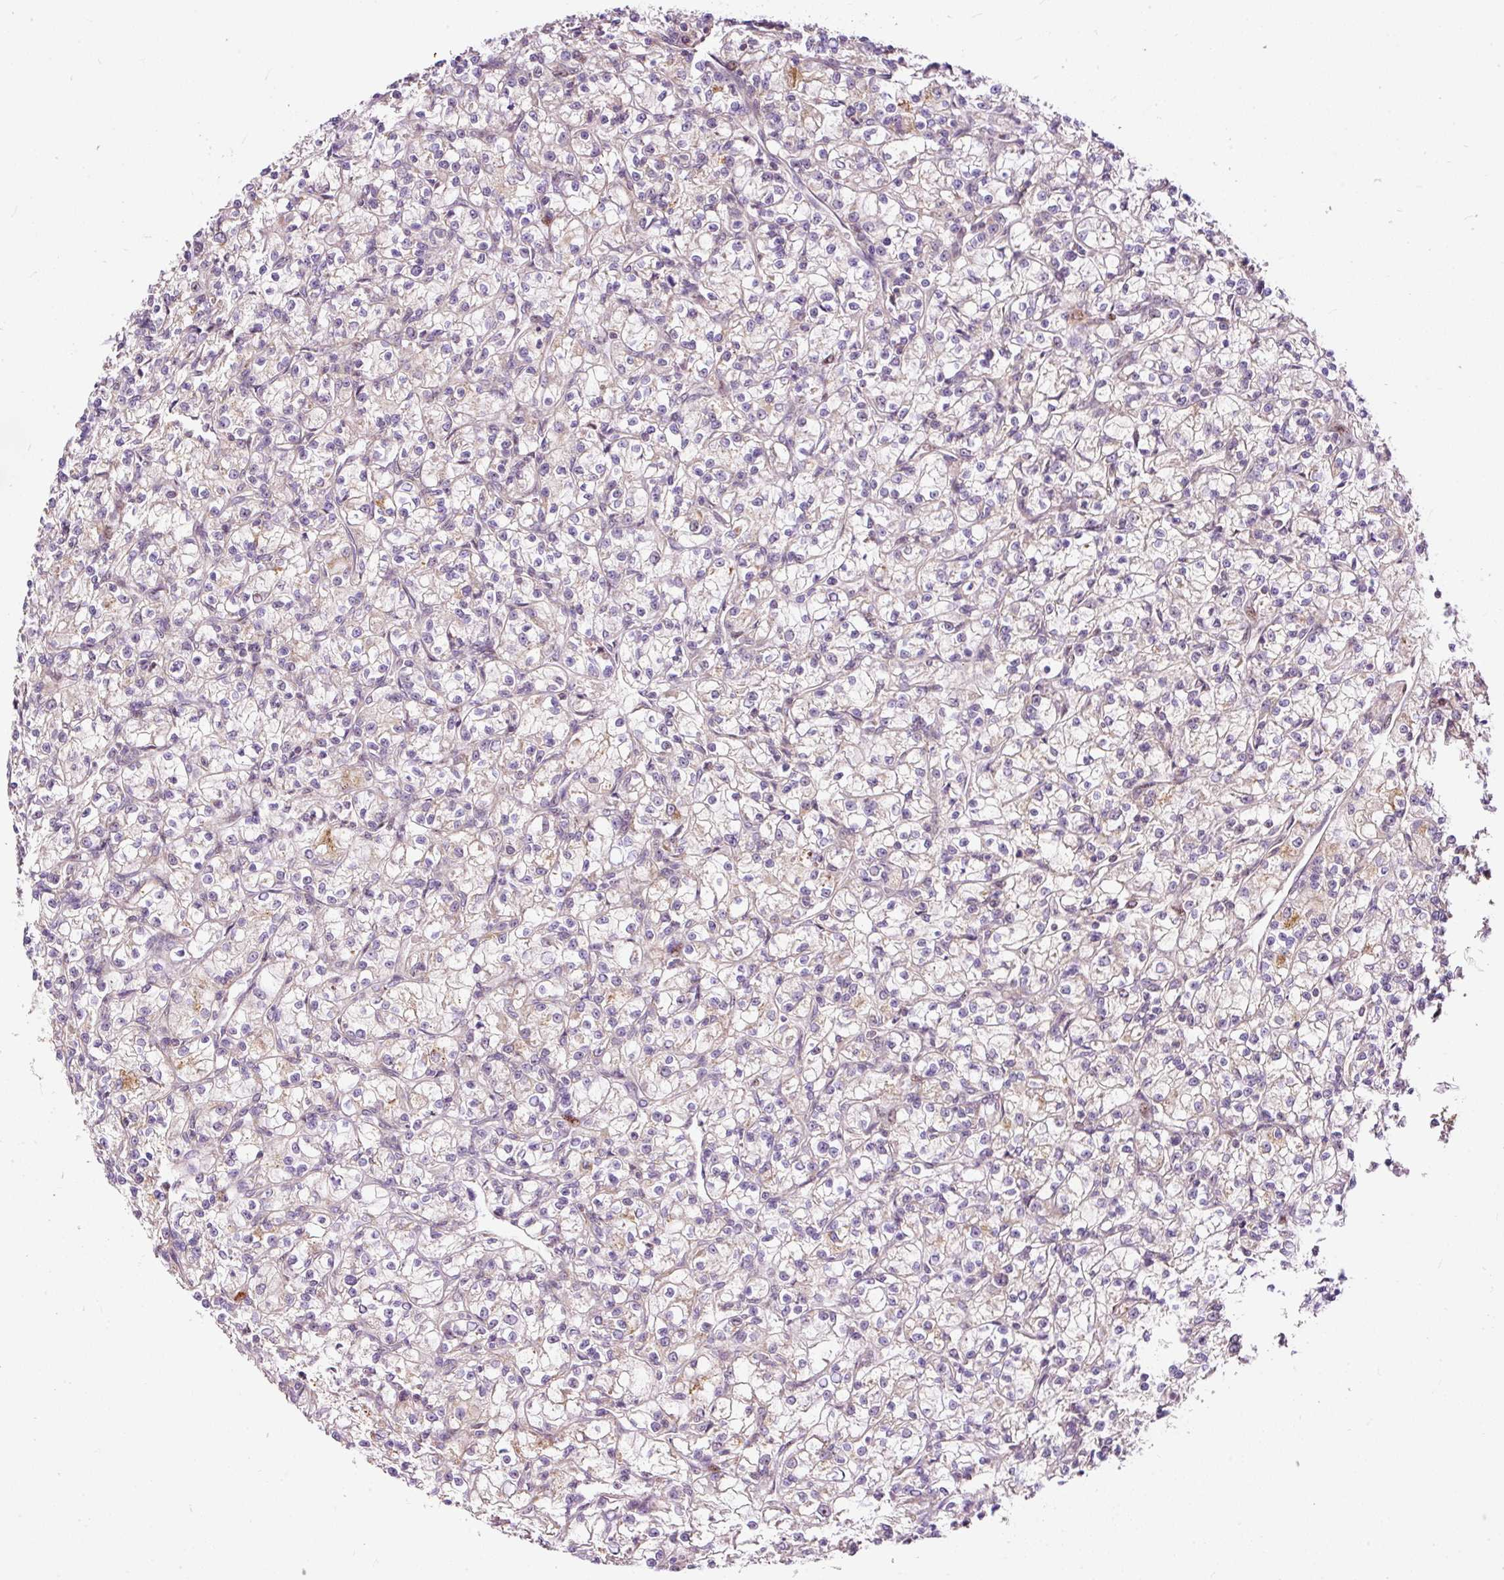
{"staining": {"intensity": "weak", "quantity": "<25%", "location": "cytoplasmic/membranous"}, "tissue": "renal cancer", "cell_type": "Tumor cells", "image_type": "cancer", "snomed": [{"axis": "morphology", "description": "Adenocarcinoma, NOS"}, {"axis": "topography", "description": "Kidney"}], "caption": "Immunohistochemistry image of neoplastic tissue: human adenocarcinoma (renal) stained with DAB (3,3'-diaminobenzidine) demonstrates no significant protein positivity in tumor cells.", "gene": "BOLA3", "patient": {"sex": "female", "age": 59}}